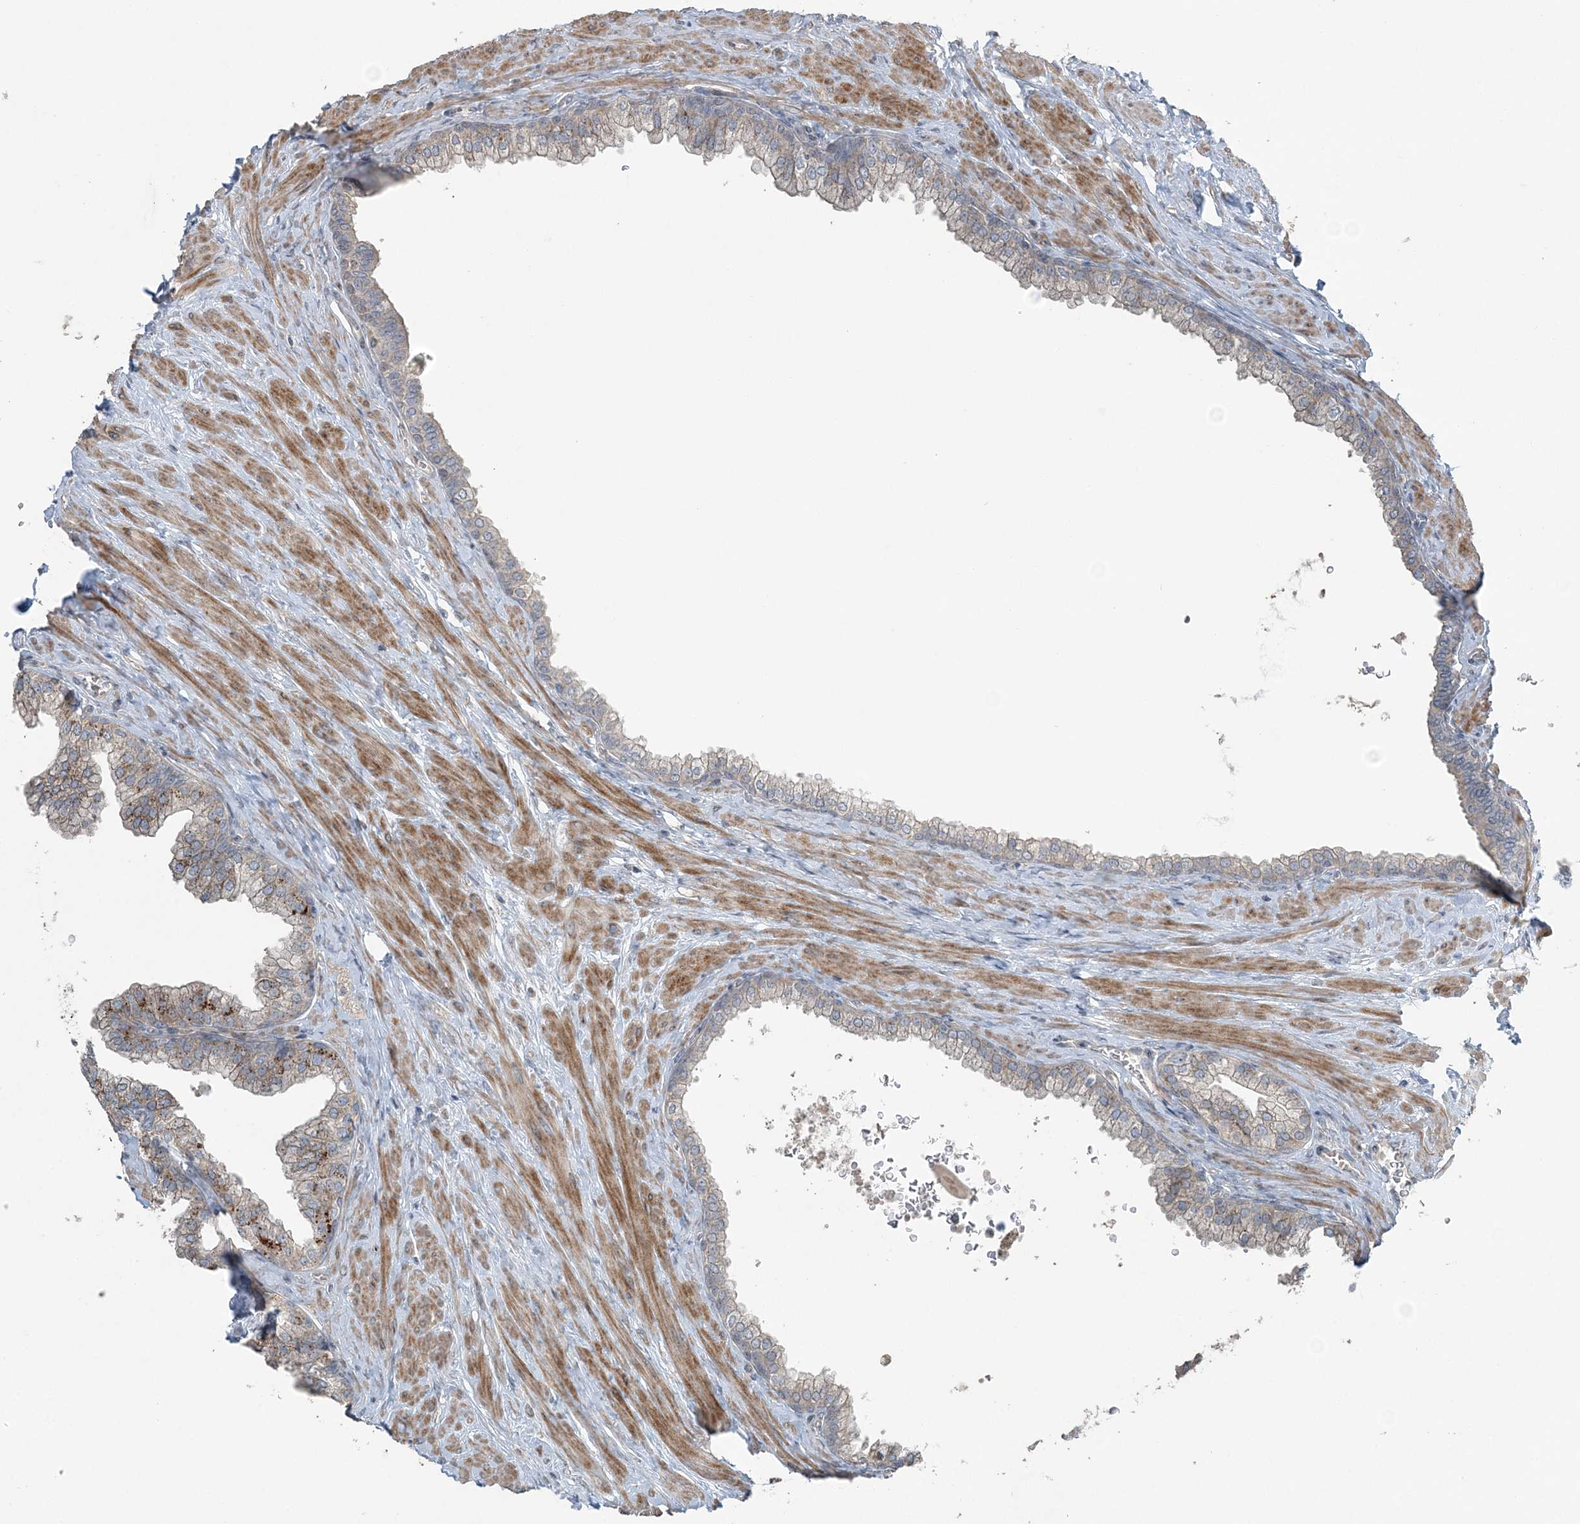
{"staining": {"intensity": "negative", "quantity": "none", "location": "none"}, "tissue": "prostate", "cell_type": "Glandular cells", "image_type": "normal", "snomed": [{"axis": "morphology", "description": "Normal tissue, NOS"}, {"axis": "morphology", "description": "Urothelial carcinoma, Low grade"}, {"axis": "topography", "description": "Urinary bladder"}, {"axis": "topography", "description": "Prostate"}], "caption": "A histopathology image of human prostate is negative for staining in glandular cells. The staining is performed using DAB (3,3'-diaminobenzidine) brown chromogen with nuclei counter-stained in using hematoxylin.", "gene": "SLC4A10", "patient": {"sex": "male", "age": 60}}